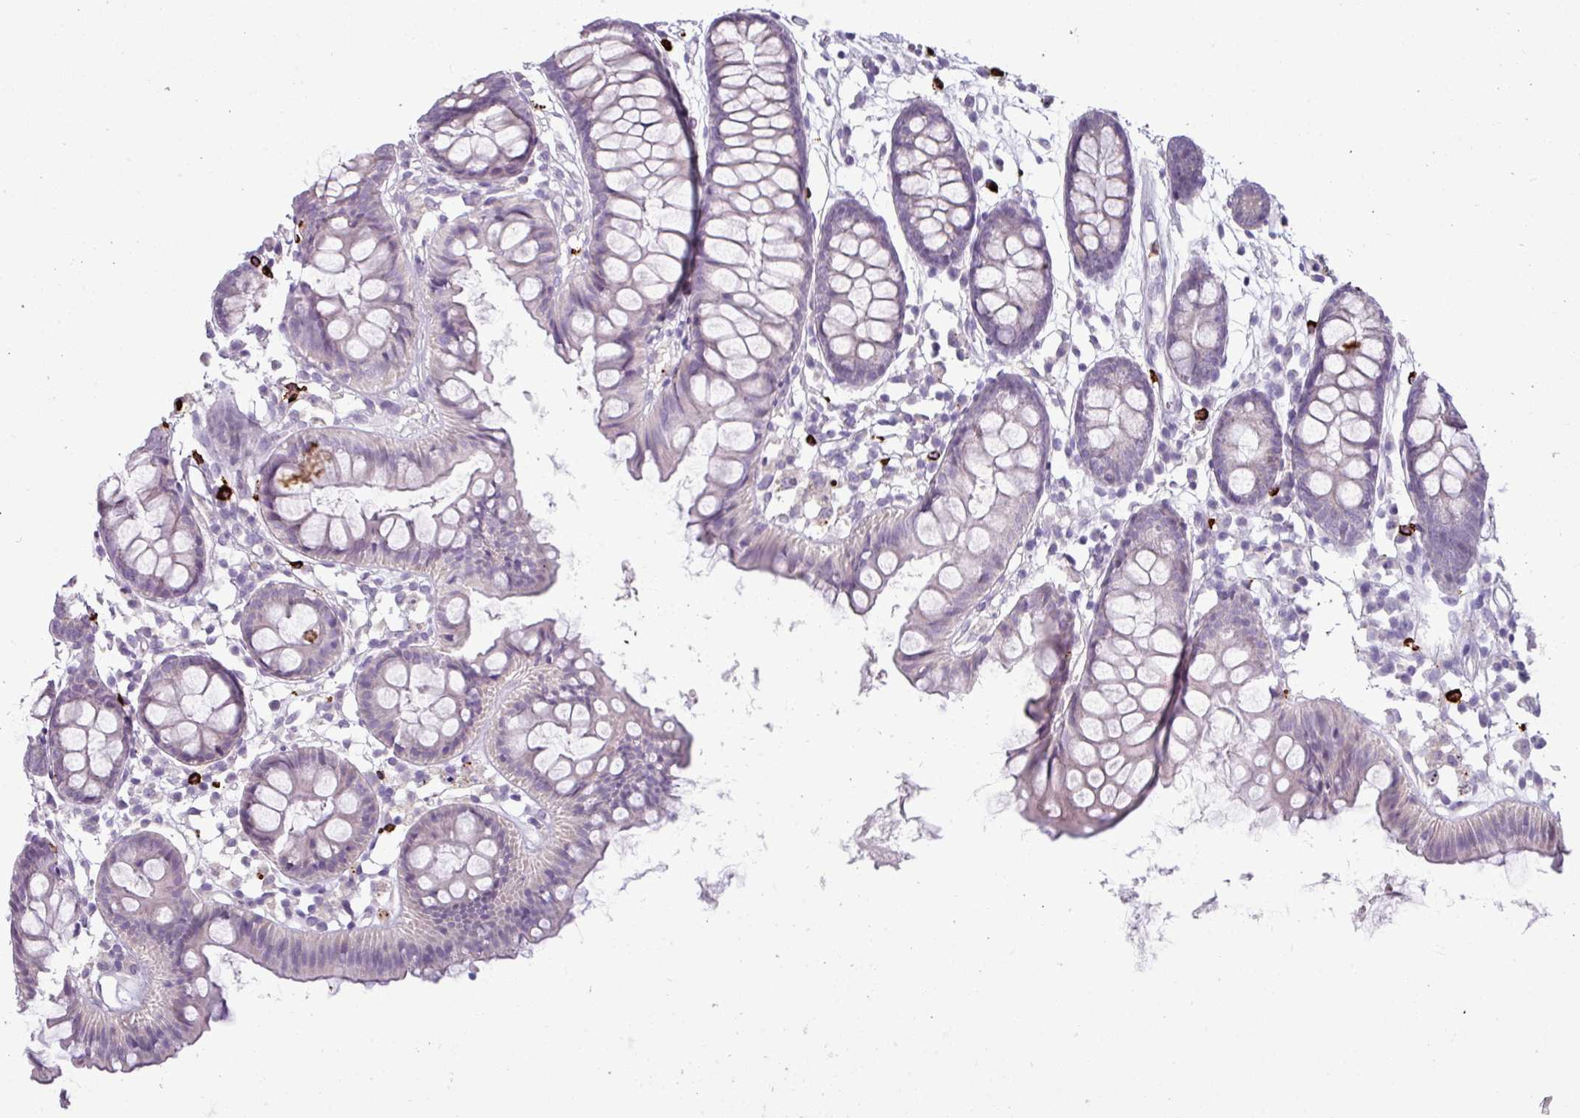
{"staining": {"intensity": "negative", "quantity": "none", "location": "none"}, "tissue": "colon", "cell_type": "Endothelial cells", "image_type": "normal", "snomed": [{"axis": "morphology", "description": "Normal tissue, NOS"}, {"axis": "topography", "description": "Colon"}], "caption": "IHC photomicrograph of unremarkable human colon stained for a protein (brown), which demonstrates no expression in endothelial cells. Brightfield microscopy of IHC stained with DAB (brown) and hematoxylin (blue), captured at high magnification.", "gene": "TRIM39", "patient": {"sex": "female", "age": 84}}